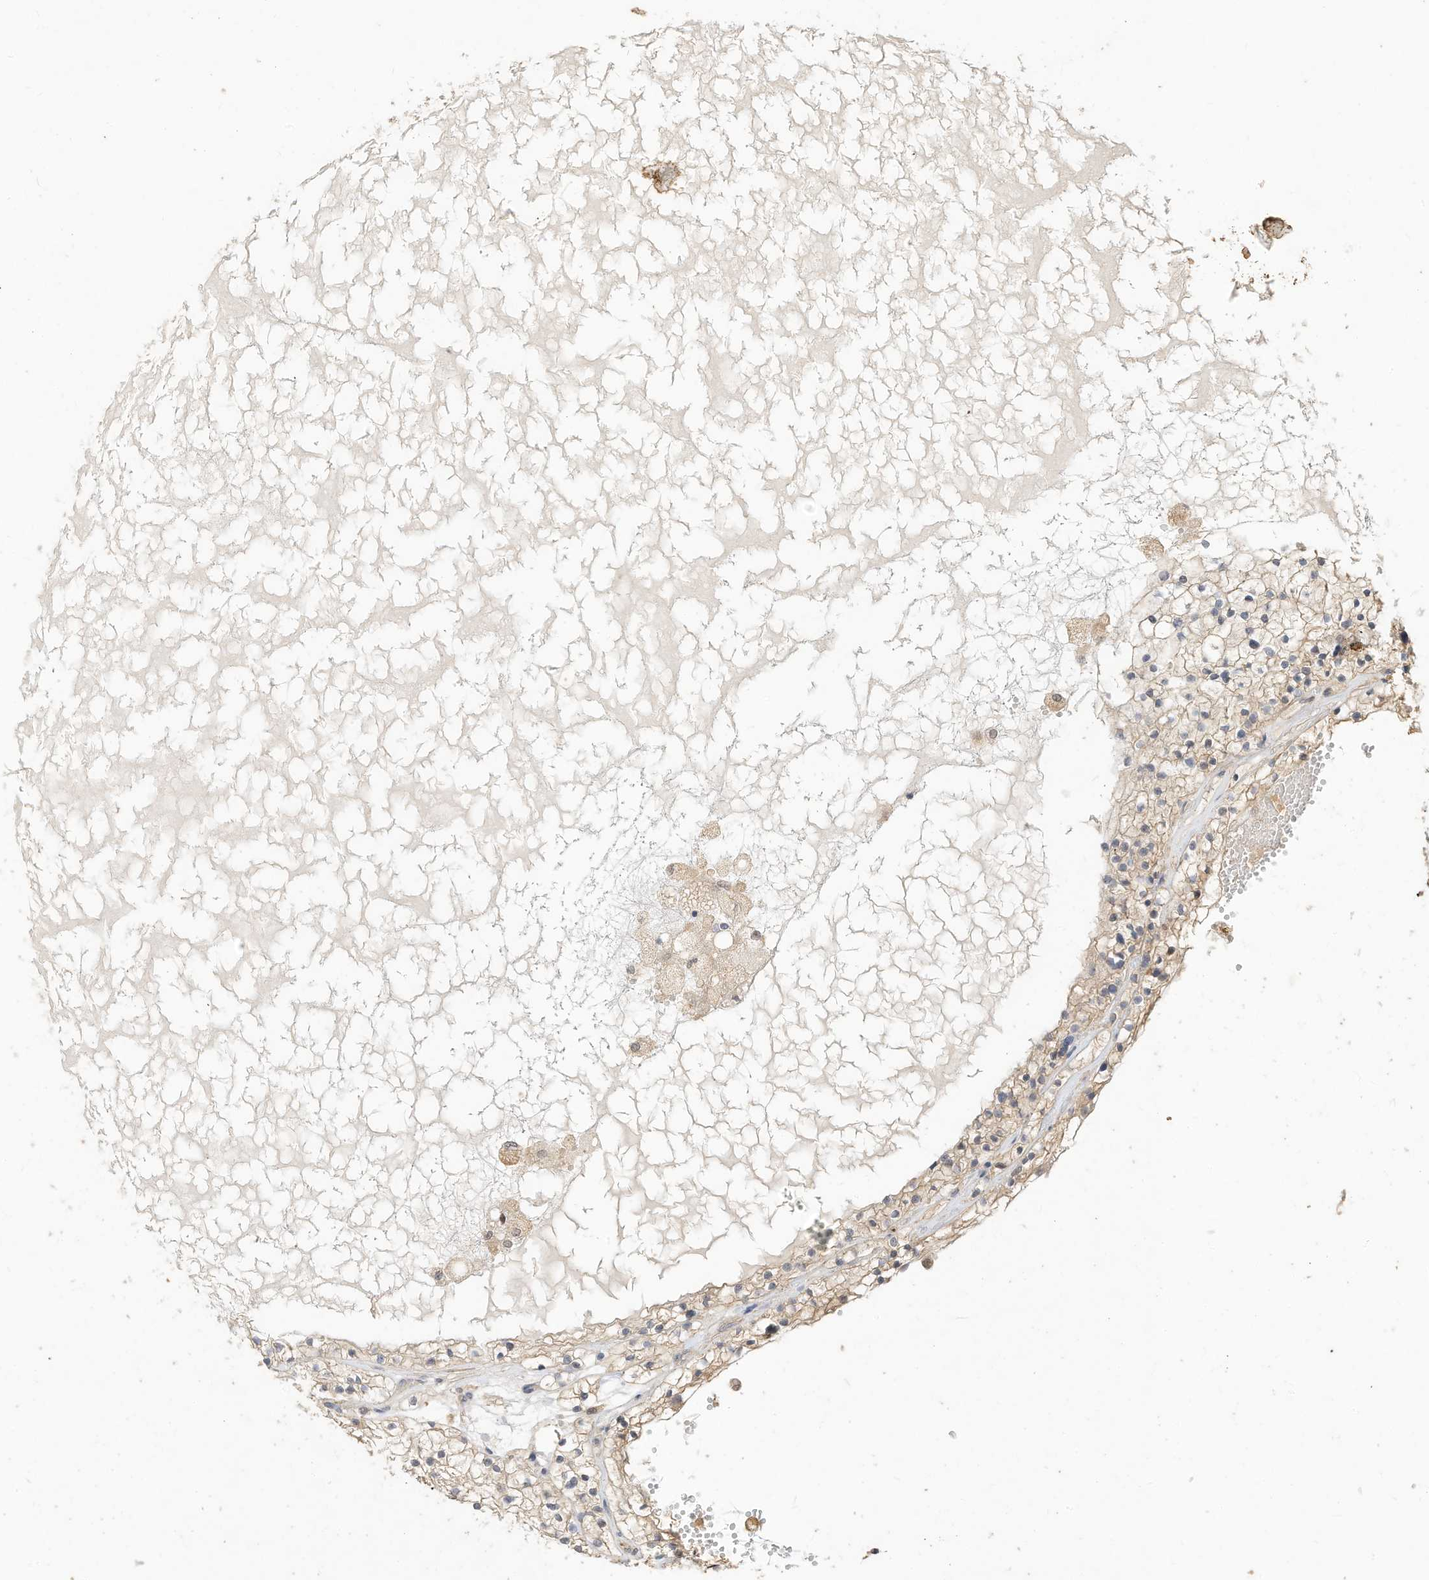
{"staining": {"intensity": "weak", "quantity": "<25%", "location": "cytoplasmic/membranous"}, "tissue": "renal cancer", "cell_type": "Tumor cells", "image_type": "cancer", "snomed": [{"axis": "morphology", "description": "Normal tissue, NOS"}, {"axis": "morphology", "description": "Adenocarcinoma, NOS"}, {"axis": "topography", "description": "Kidney"}], "caption": "Tumor cells are negative for brown protein staining in renal cancer. The staining was performed using DAB (3,3'-diaminobenzidine) to visualize the protein expression in brown, while the nuclei were stained in blue with hematoxylin (Magnification: 20x).", "gene": "OFD1", "patient": {"sex": "male", "age": 68}}